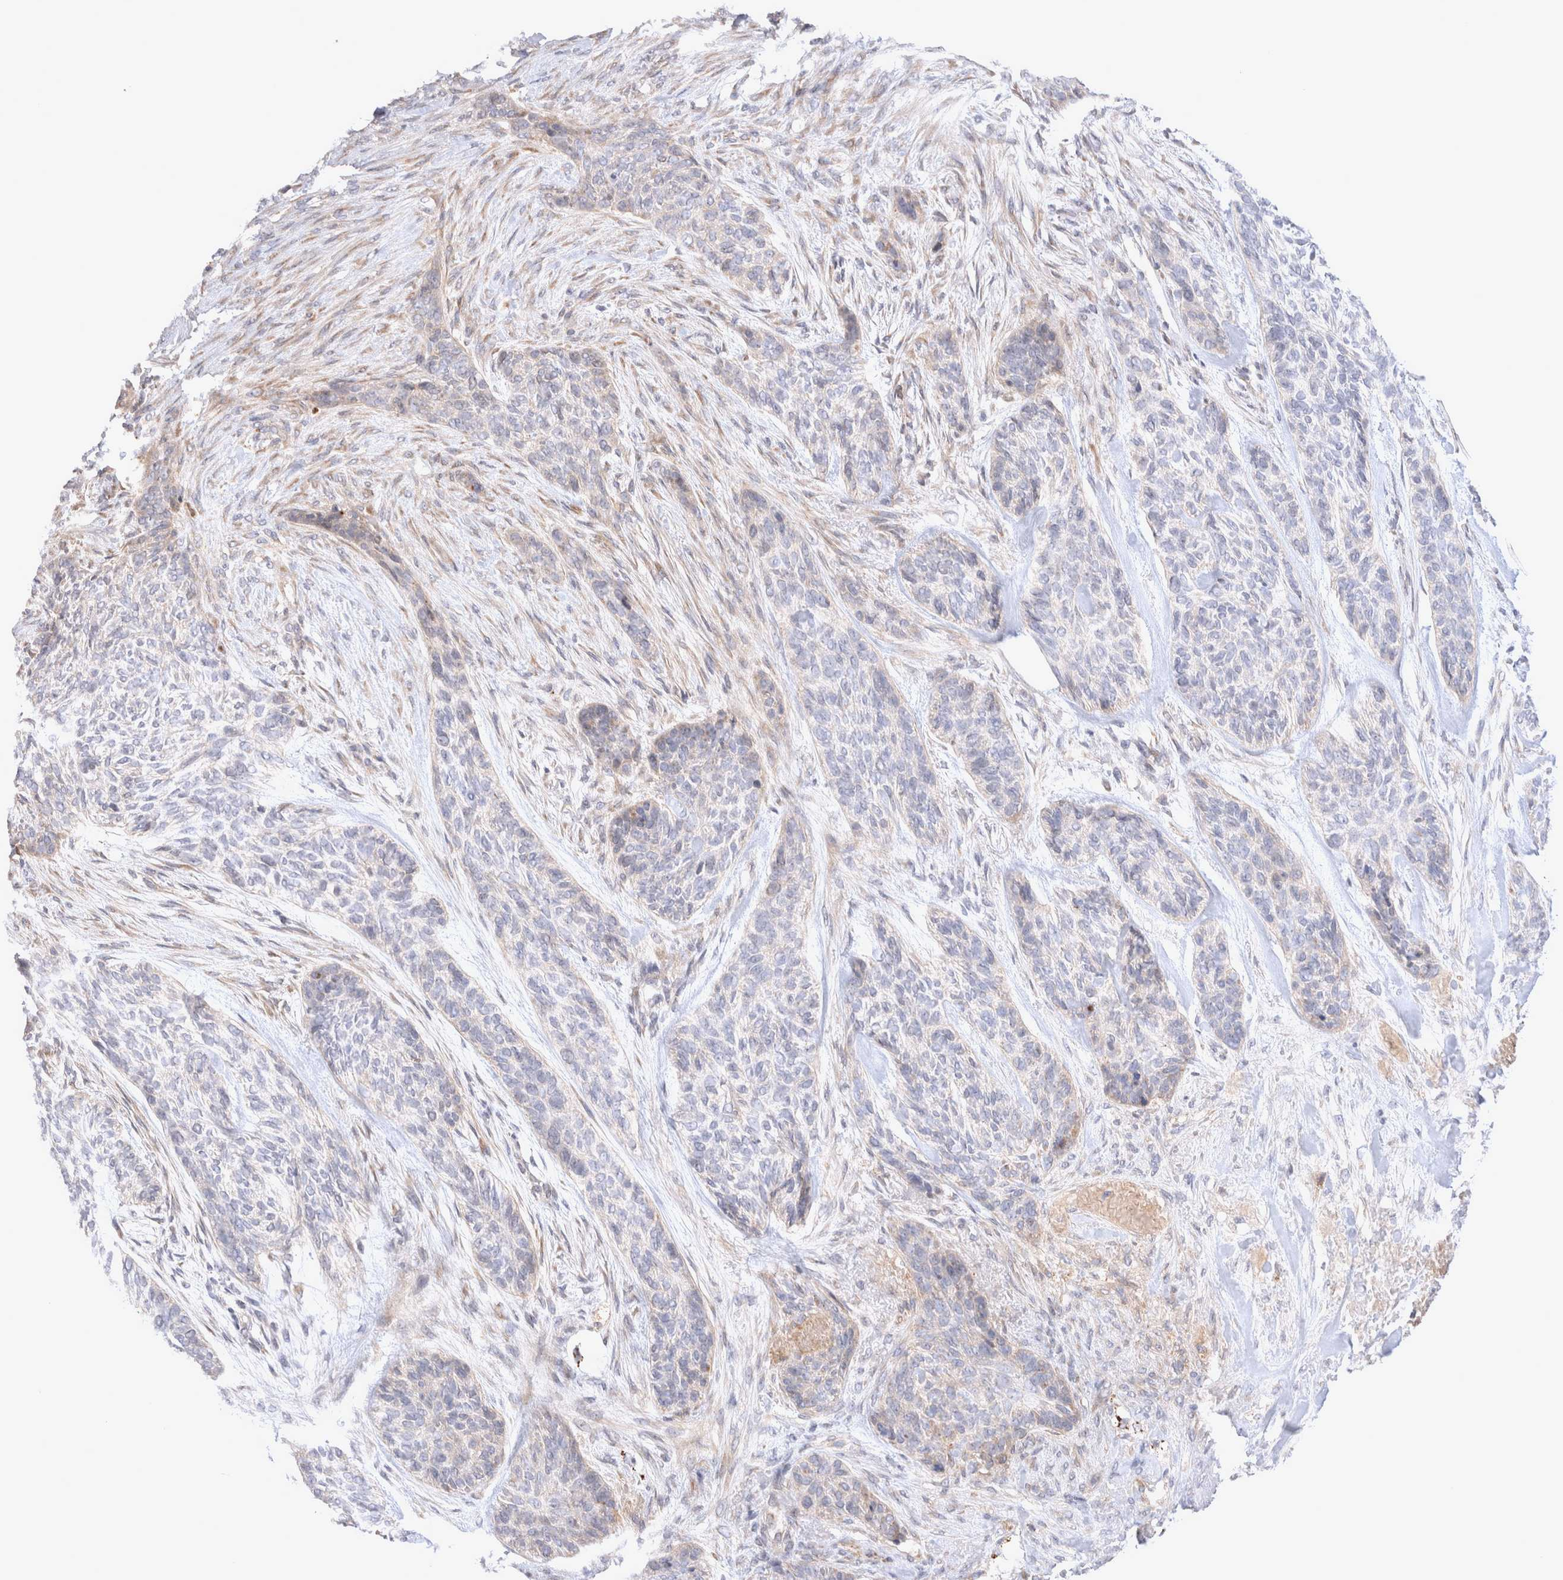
{"staining": {"intensity": "negative", "quantity": "none", "location": "none"}, "tissue": "skin cancer", "cell_type": "Tumor cells", "image_type": "cancer", "snomed": [{"axis": "morphology", "description": "Basal cell carcinoma"}, {"axis": "topography", "description": "Skin"}], "caption": "DAB immunohistochemical staining of basal cell carcinoma (skin) shows no significant expression in tumor cells. (DAB IHC with hematoxylin counter stain).", "gene": "NPC1", "patient": {"sex": "male", "age": 55}}